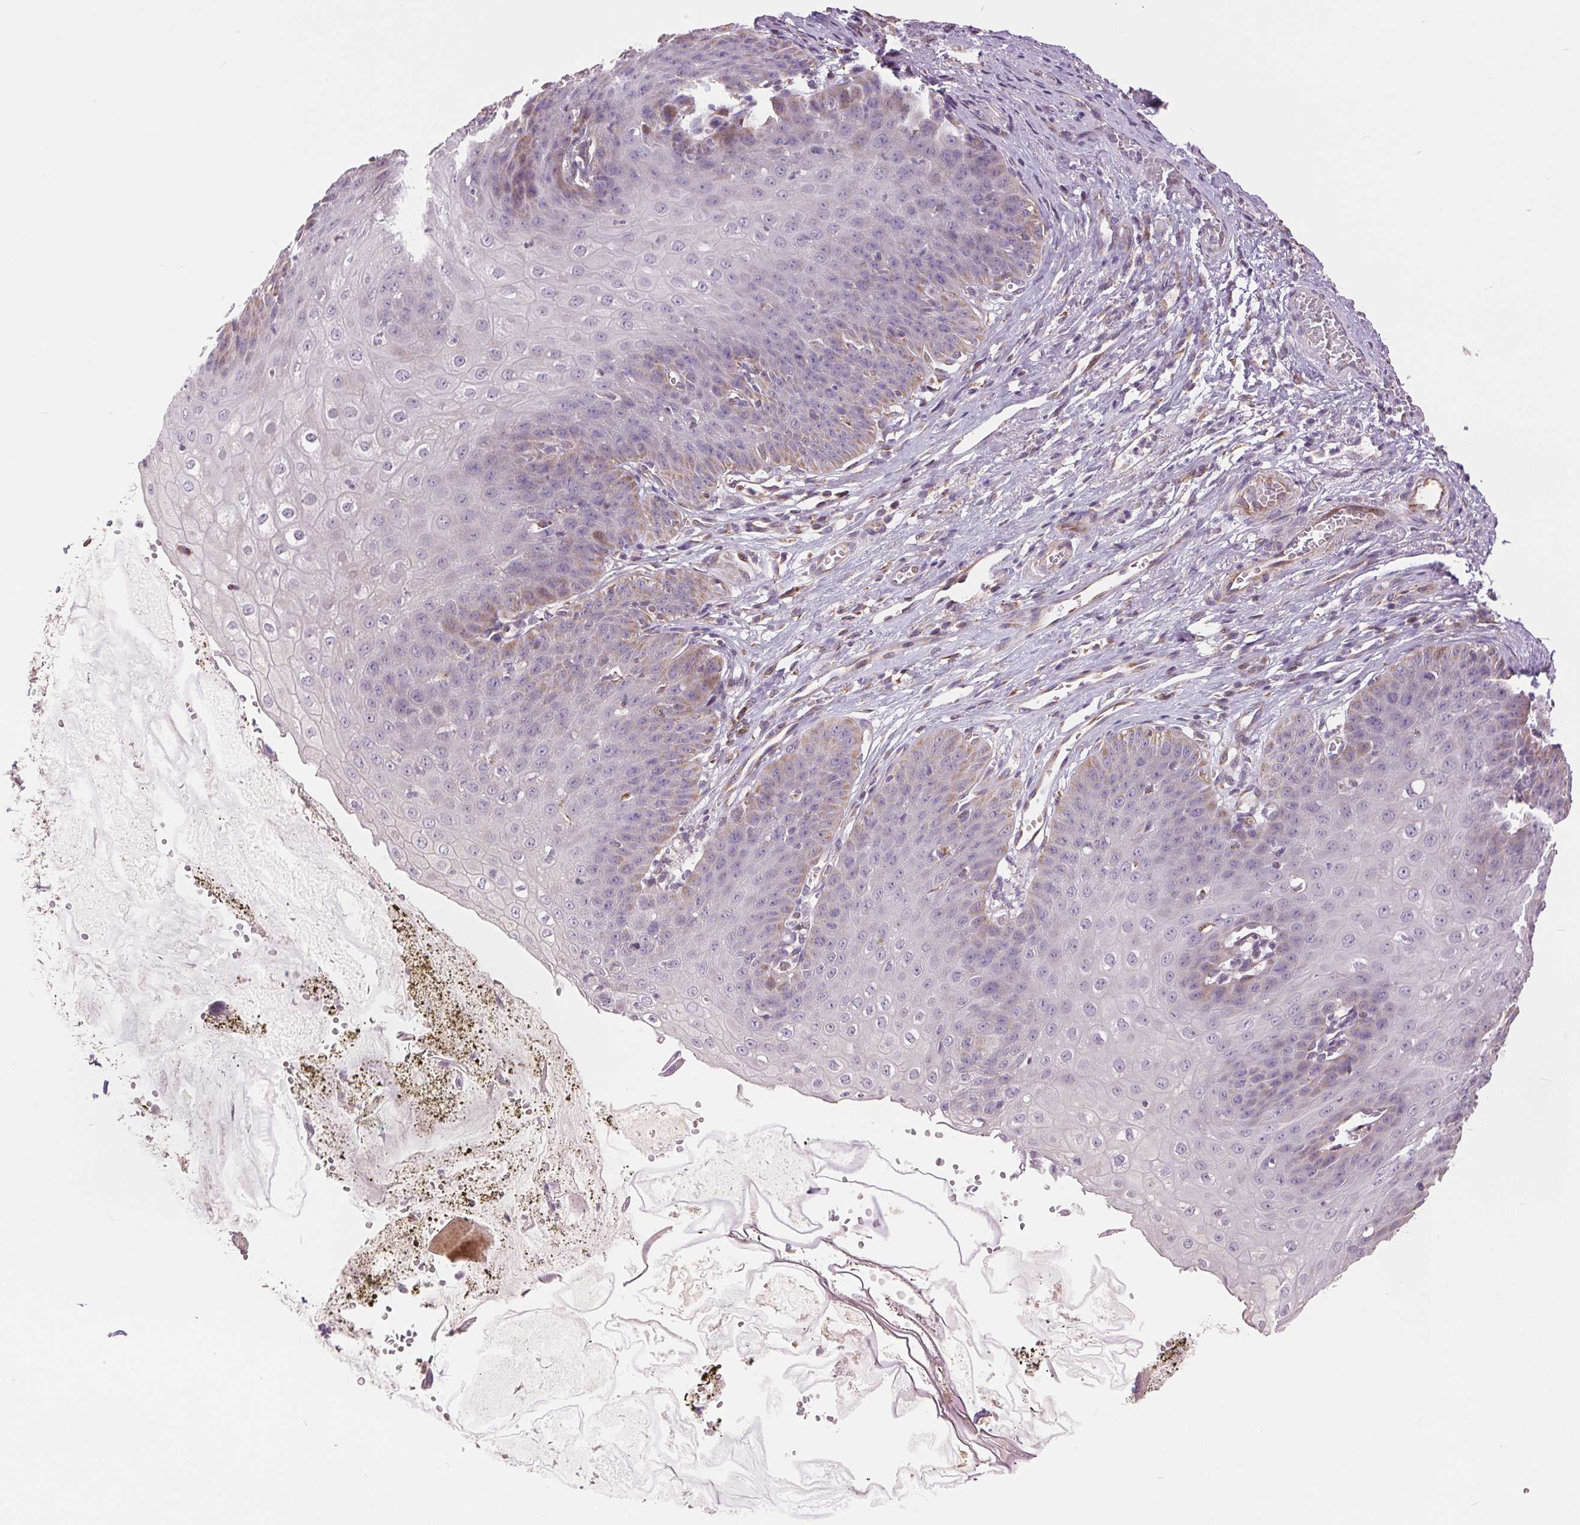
{"staining": {"intensity": "negative", "quantity": "none", "location": "none"}, "tissue": "esophagus", "cell_type": "Squamous epithelial cells", "image_type": "normal", "snomed": [{"axis": "morphology", "description": "Normal tissue, NOS"}, {"axis": "topography", "description": "Esophagus"}], "caption": "IHC image of normal esophagus: human esophagus stained with DAB (3,3'-diaminobenzidine) shows no significant protein staining in squamous epithelial cells. (Stains: DAB (3,3'-diaminobenzidine) immunohistochemistry (IHC) with hematoxylin counter stain, Microscopy: brightfield microscopy at high magnification).", "gene": "DGUOK", "patient": {"sex": "male", "age": 71}}